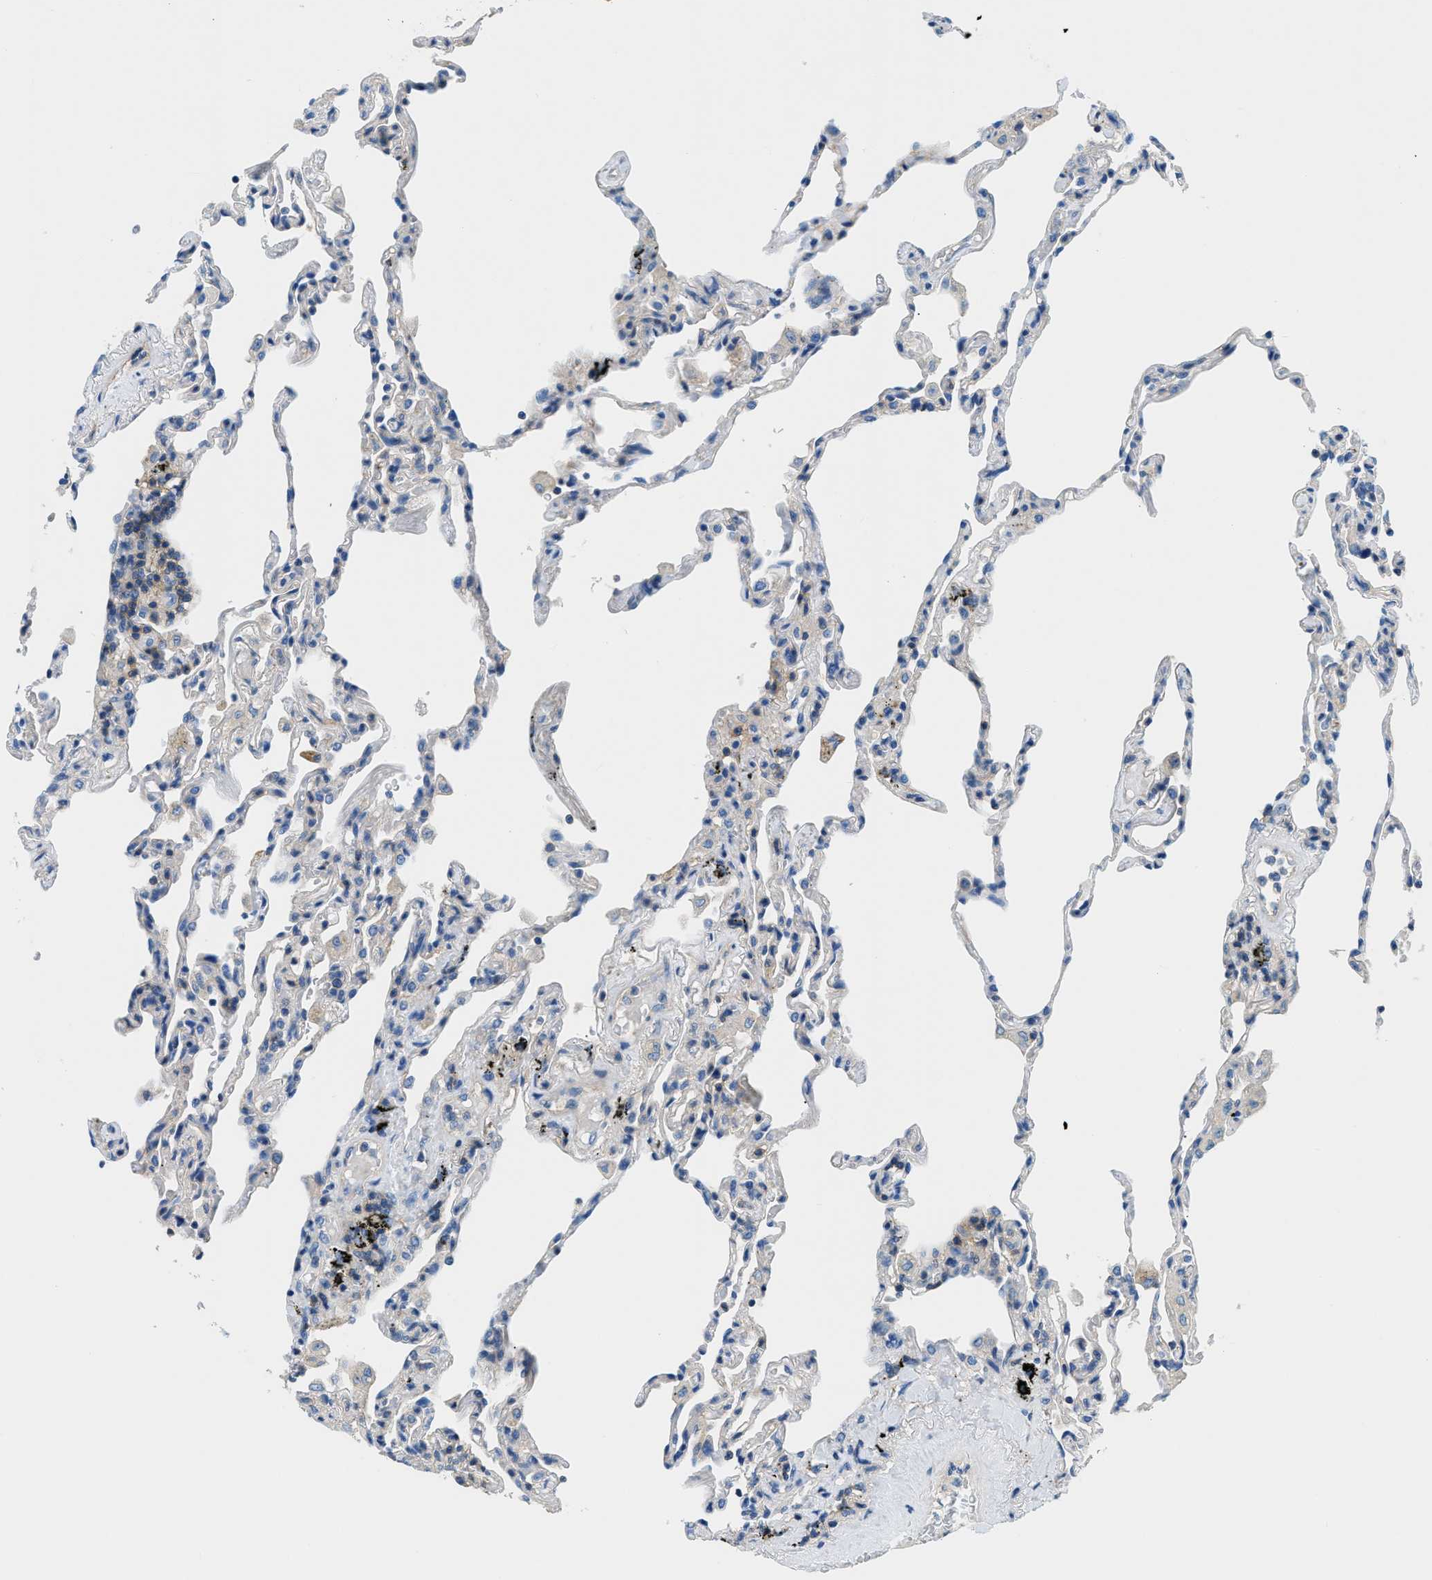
{"staining": {"intensity": "negative", "quantity": "none", "location": "none"}, "tissue": "lung", "cell_type": "Alveolar cells", "image_type": "normal", "snomed": [{"axis": "morphology", "description": "Normal tissue, NOS"}, {"axis": "topography", "description": "Lung"}], "caption": "Lung stained for a protein using IHC displays no positivity alveolar cells.", "gene": "ORAI1", "patient": {"sex": "male", "age": 59}}